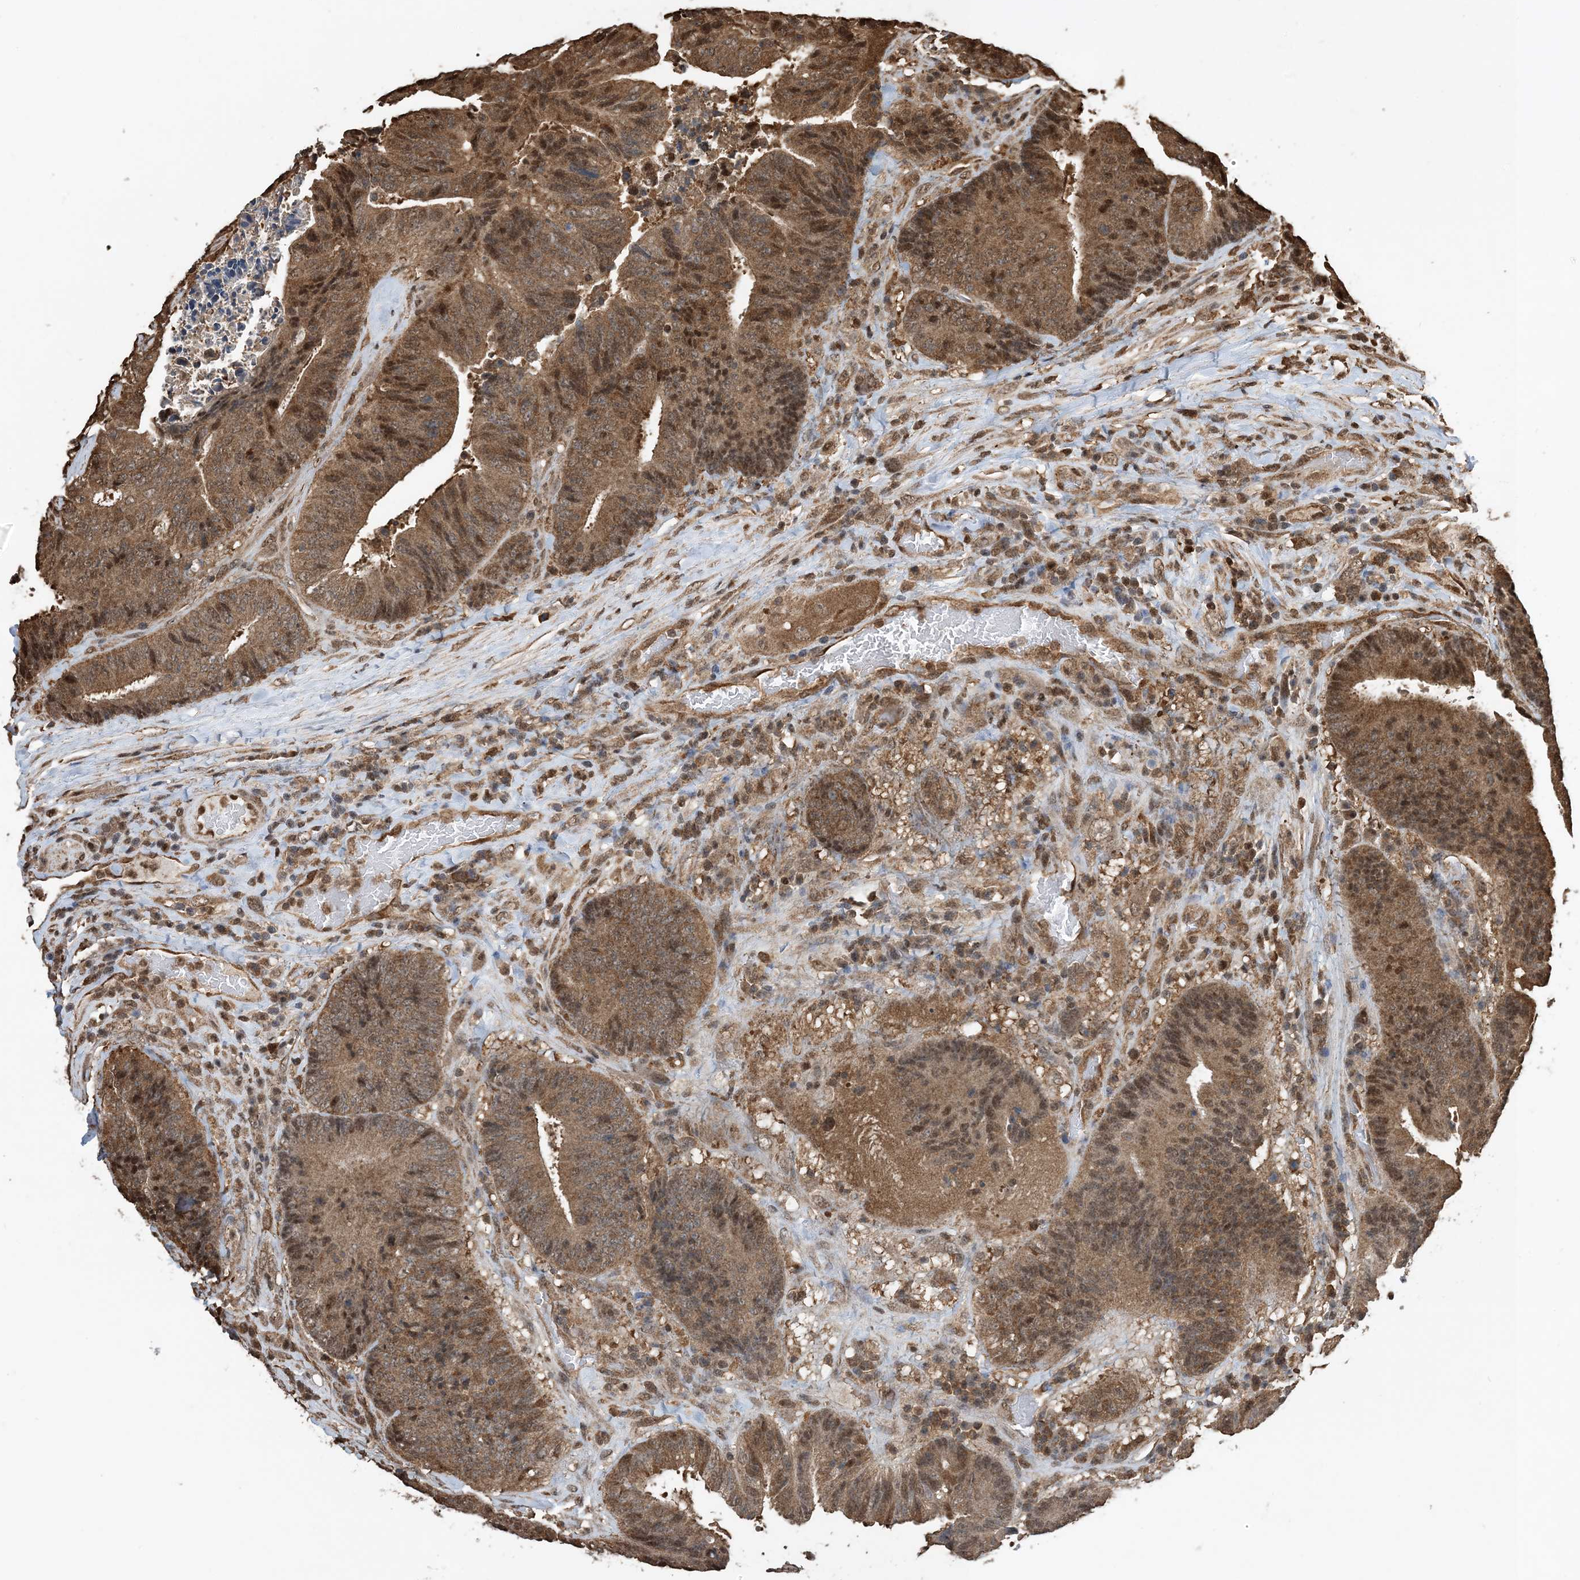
{"staining": {"intensity": "moderate", "quantity": ">75%", "location": "cytoplasmic/membranous,nuclear"}, "tissue": "colorectal cancer", "cell_type": "Tumor cells", "image_type": "cancer", "snomed": [{"axis": "morphology", "description": "Adenocarcinoma, NOS"}, {"axis": "topography", "description": "Rectum"}], "caption": "Immunohistochemistry (DAB) staining of colorectal cancer (adenocarcinoma) displays moderate cytoplasmic/membranous and nuclear protein positivity in about >75% of tumor cells. (brown staining indicates protein expression, while blue staining denotes nuclei).", "gene": "HSPA1A", "patient": {"sex": "male", "age": 72}}